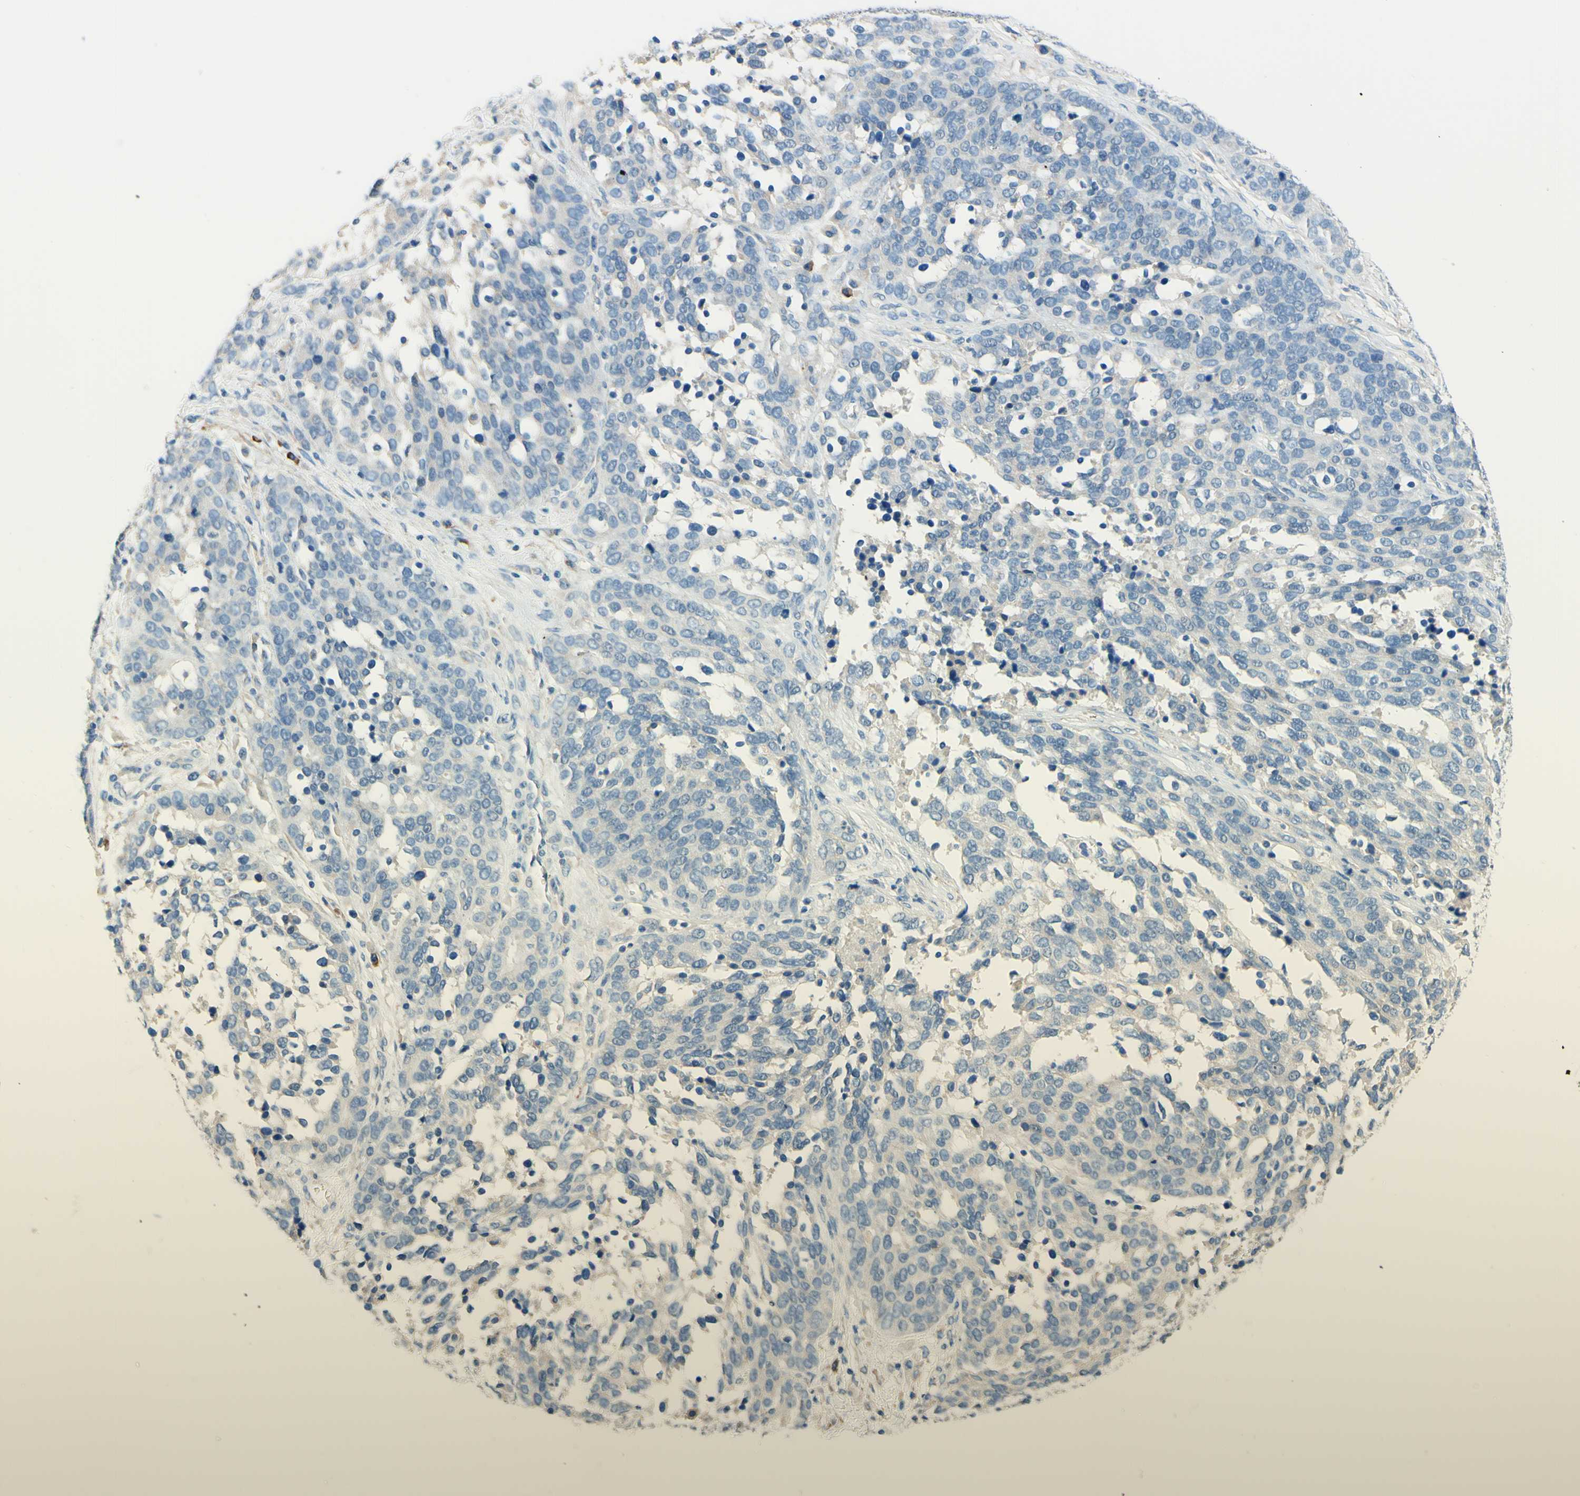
{"staining": {"intensity": "negative", "quantity": "none", "location": "none"}, "tissue": "ovarian cancer", "cell_type": "Tumor cells", "image_type": "cancer", "snomed": [{"axis": "morphology", "description": "Cystadenocarcinoma, serous, NOS"}, {"axis": "topography", "description": "Ovary"}], "caption": "This micrograph is of ovarian cancer (serous cystadenocarcinoma) stained with IHC to label a protein in brown with the nuclei are counter-stained blue. There is no staining in tumor cells.", "gene": "PASD1", "patient": {"sex": "female", "age": 44}}